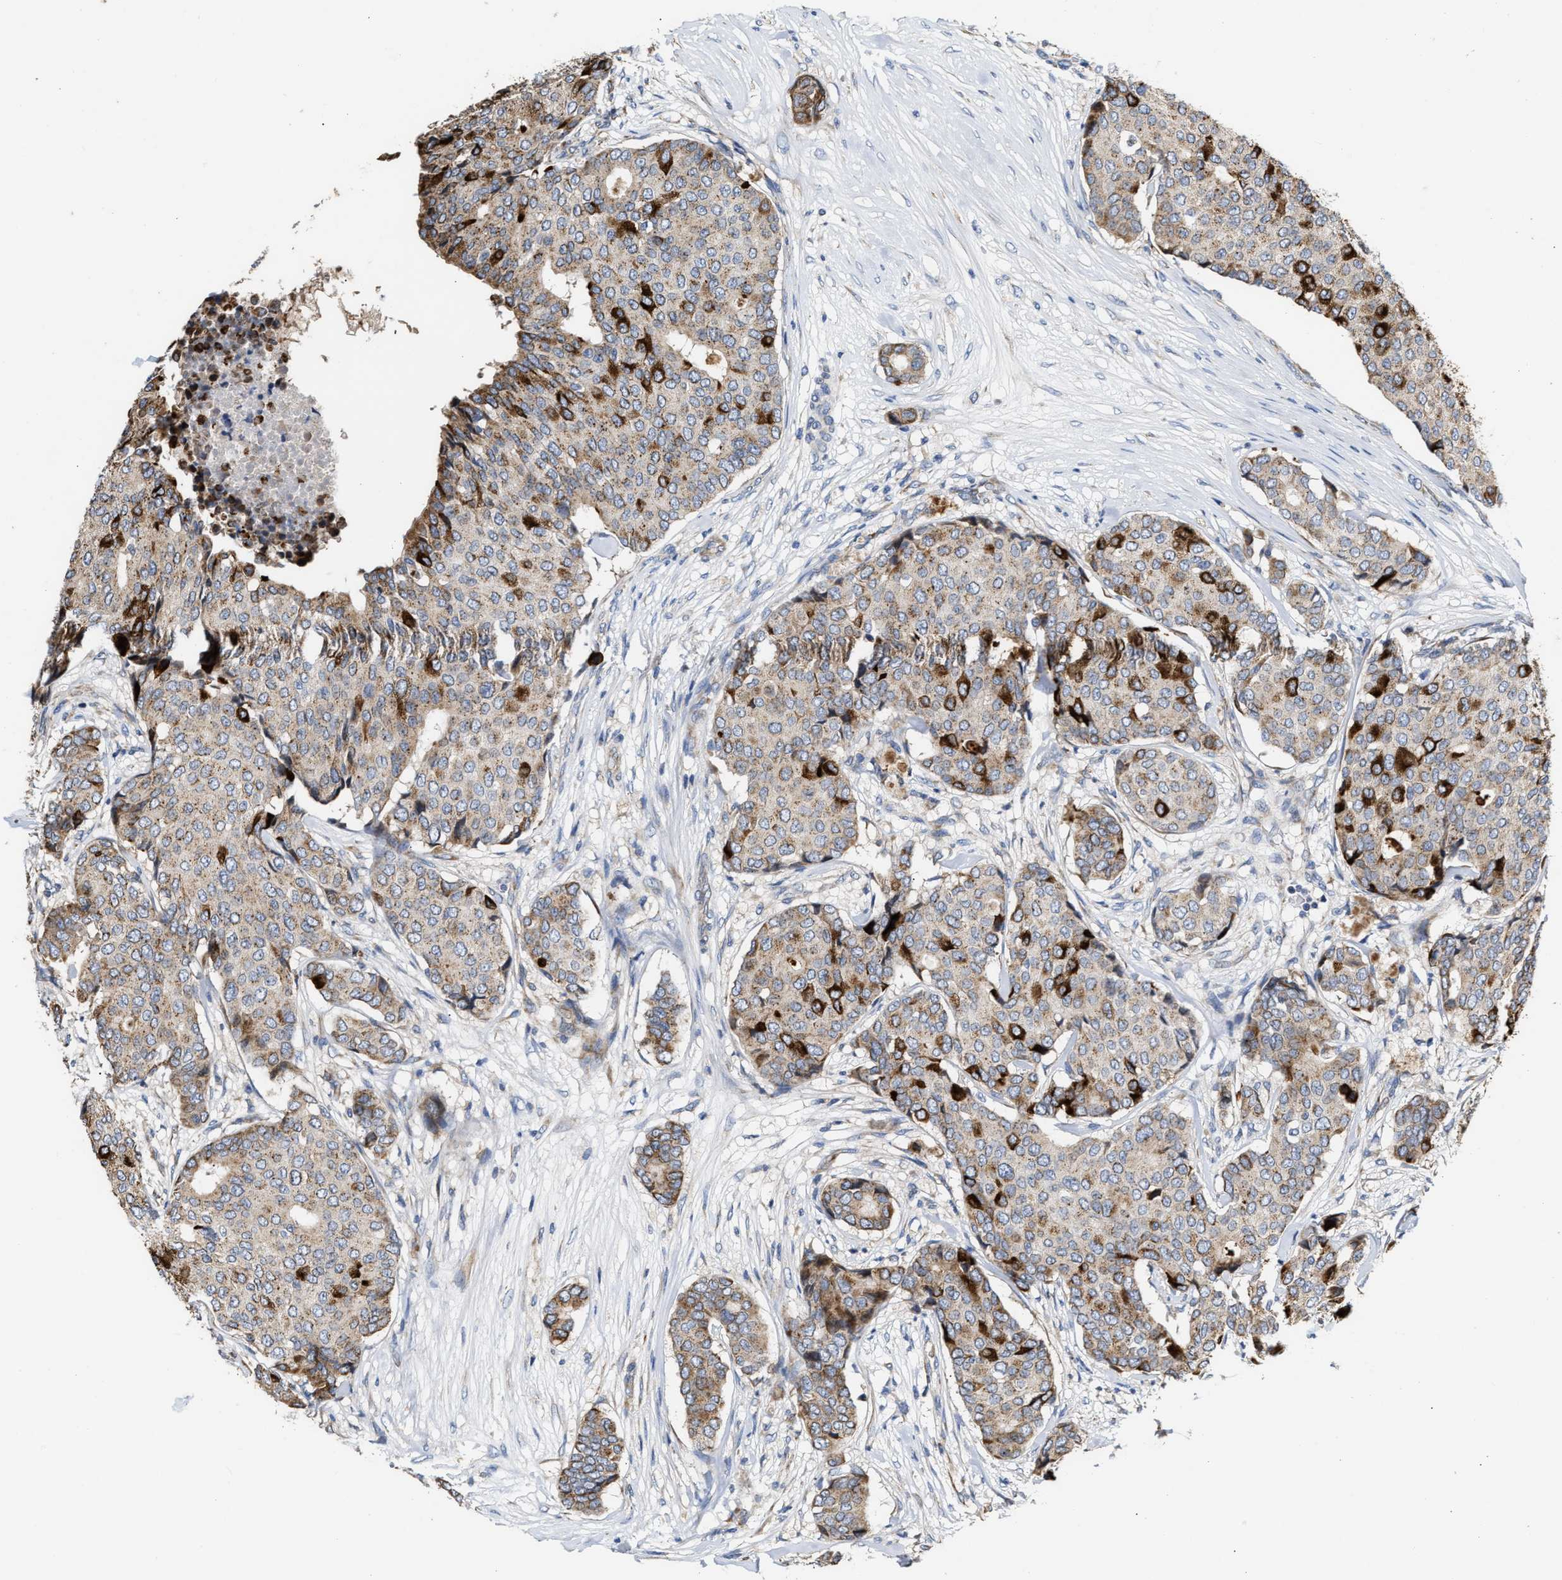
{"staining": {"intensity": "moderate", "quantity": ">75%", "location": "cytoplasmic/membranous"}, "tissue": "breast cancer", "cell_type": "Tumor cells", "image_type": "cancer", "snomed": [{"axis": "morphology", "description": "Duct carcinoma"}, {"axis": "topography", "description": "Breast"}], "caption": "DAB immunohistochemical staining of infiltrating ductal carcinoma (breast) shows moderate cytoplasmic/membranous protein staining in approximately >75% of tumor cells.", "gene": "MALSU1", "patient": {"sex": "female", "age": 75}}